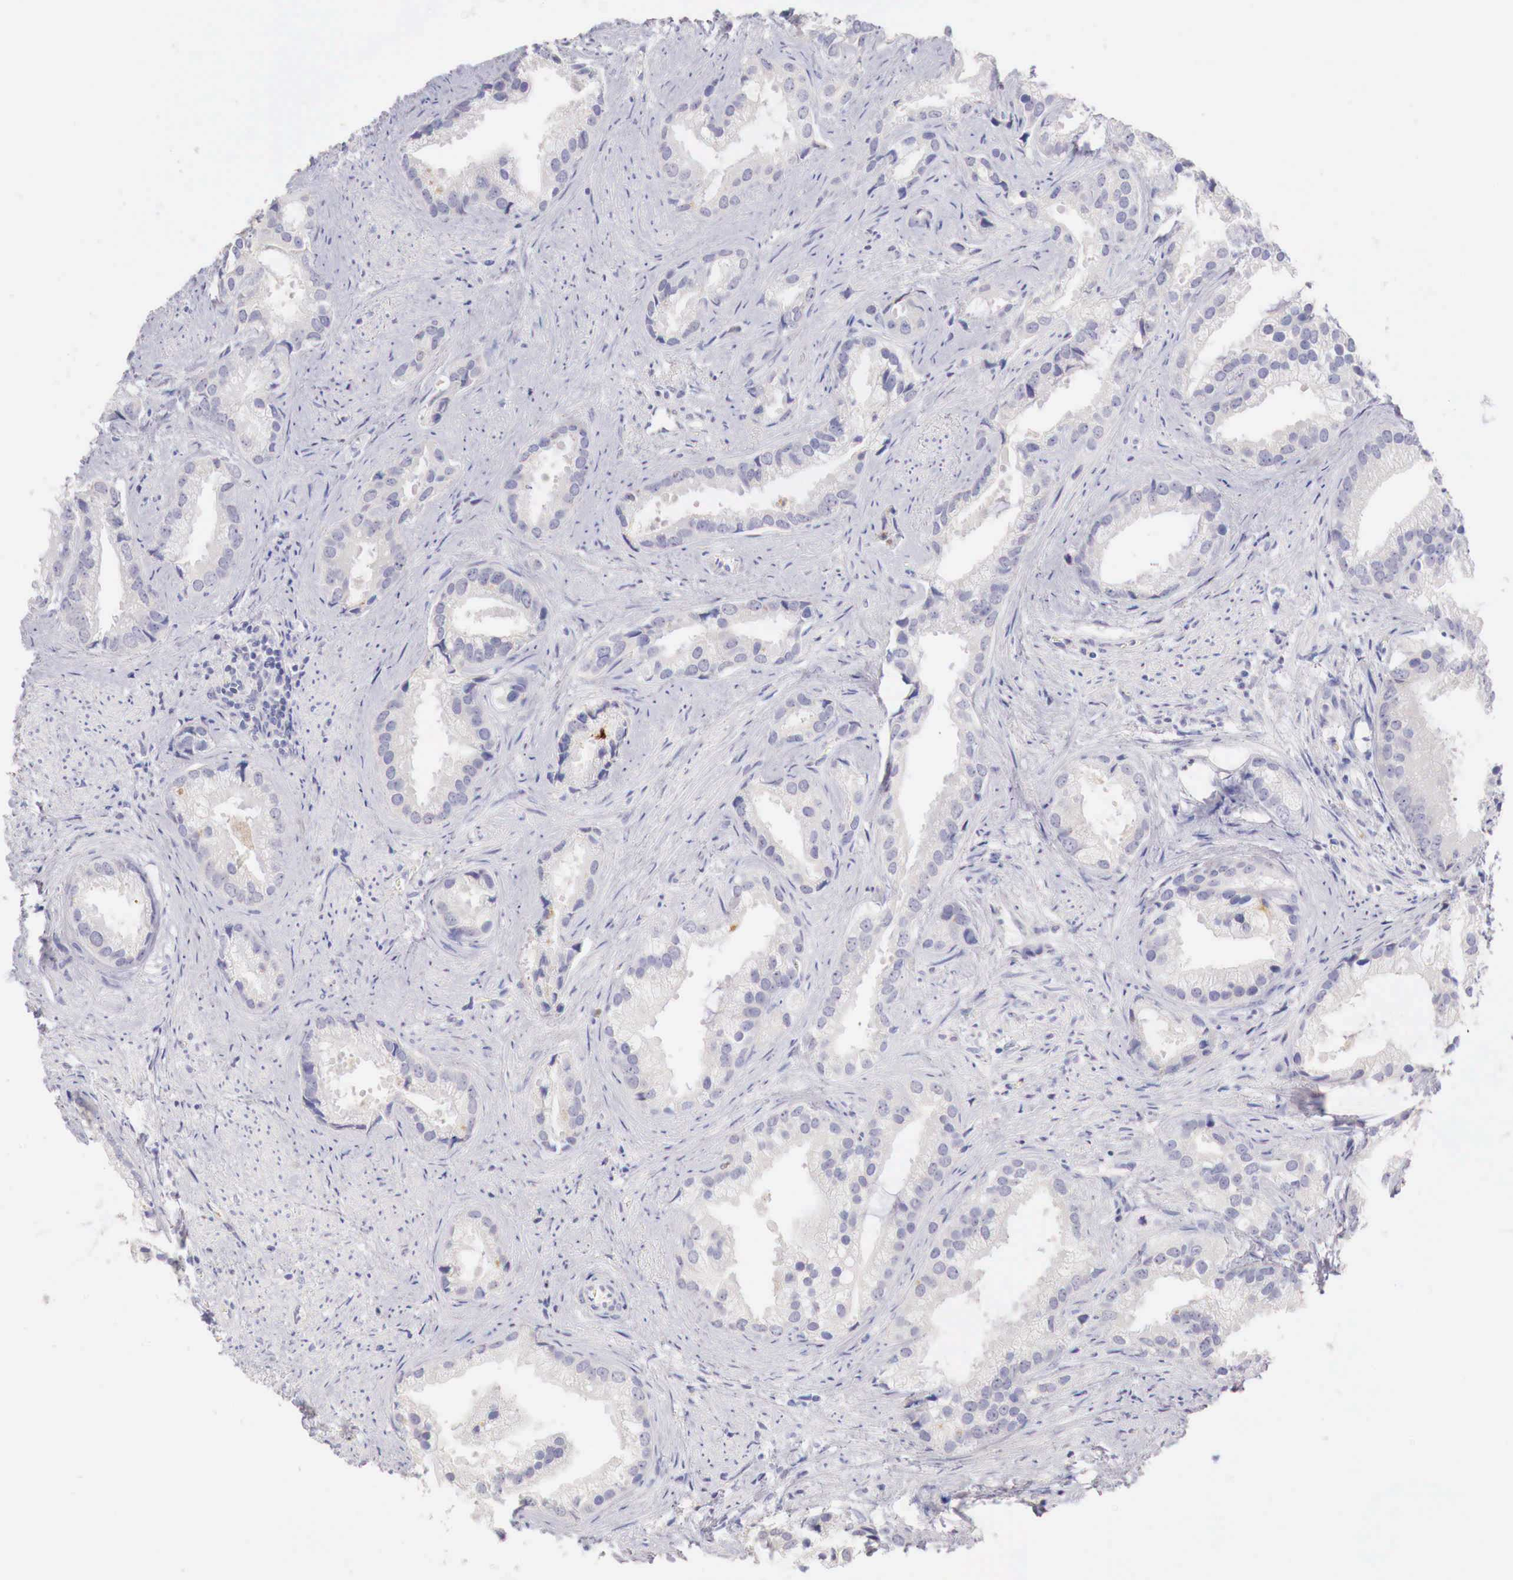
{"staining": {"intensity": "negative", "quantity": "none", "location": "none"}, "tissue": "prostate cancer", "cell_type": "Tumor cells", "image_type": "cancer", "snomed": [{"axis": "morphology", "description": "Adenocarcinoma, Medium grade"}, {"axis": "topography", "description": "Prostate"}], "caption": "DAB immunohistochemical staining of prostate cancer reveals no significant expression in tumor cells.", "gene": "ITIH6", "patient": {"sex": "male", "age": 65}}